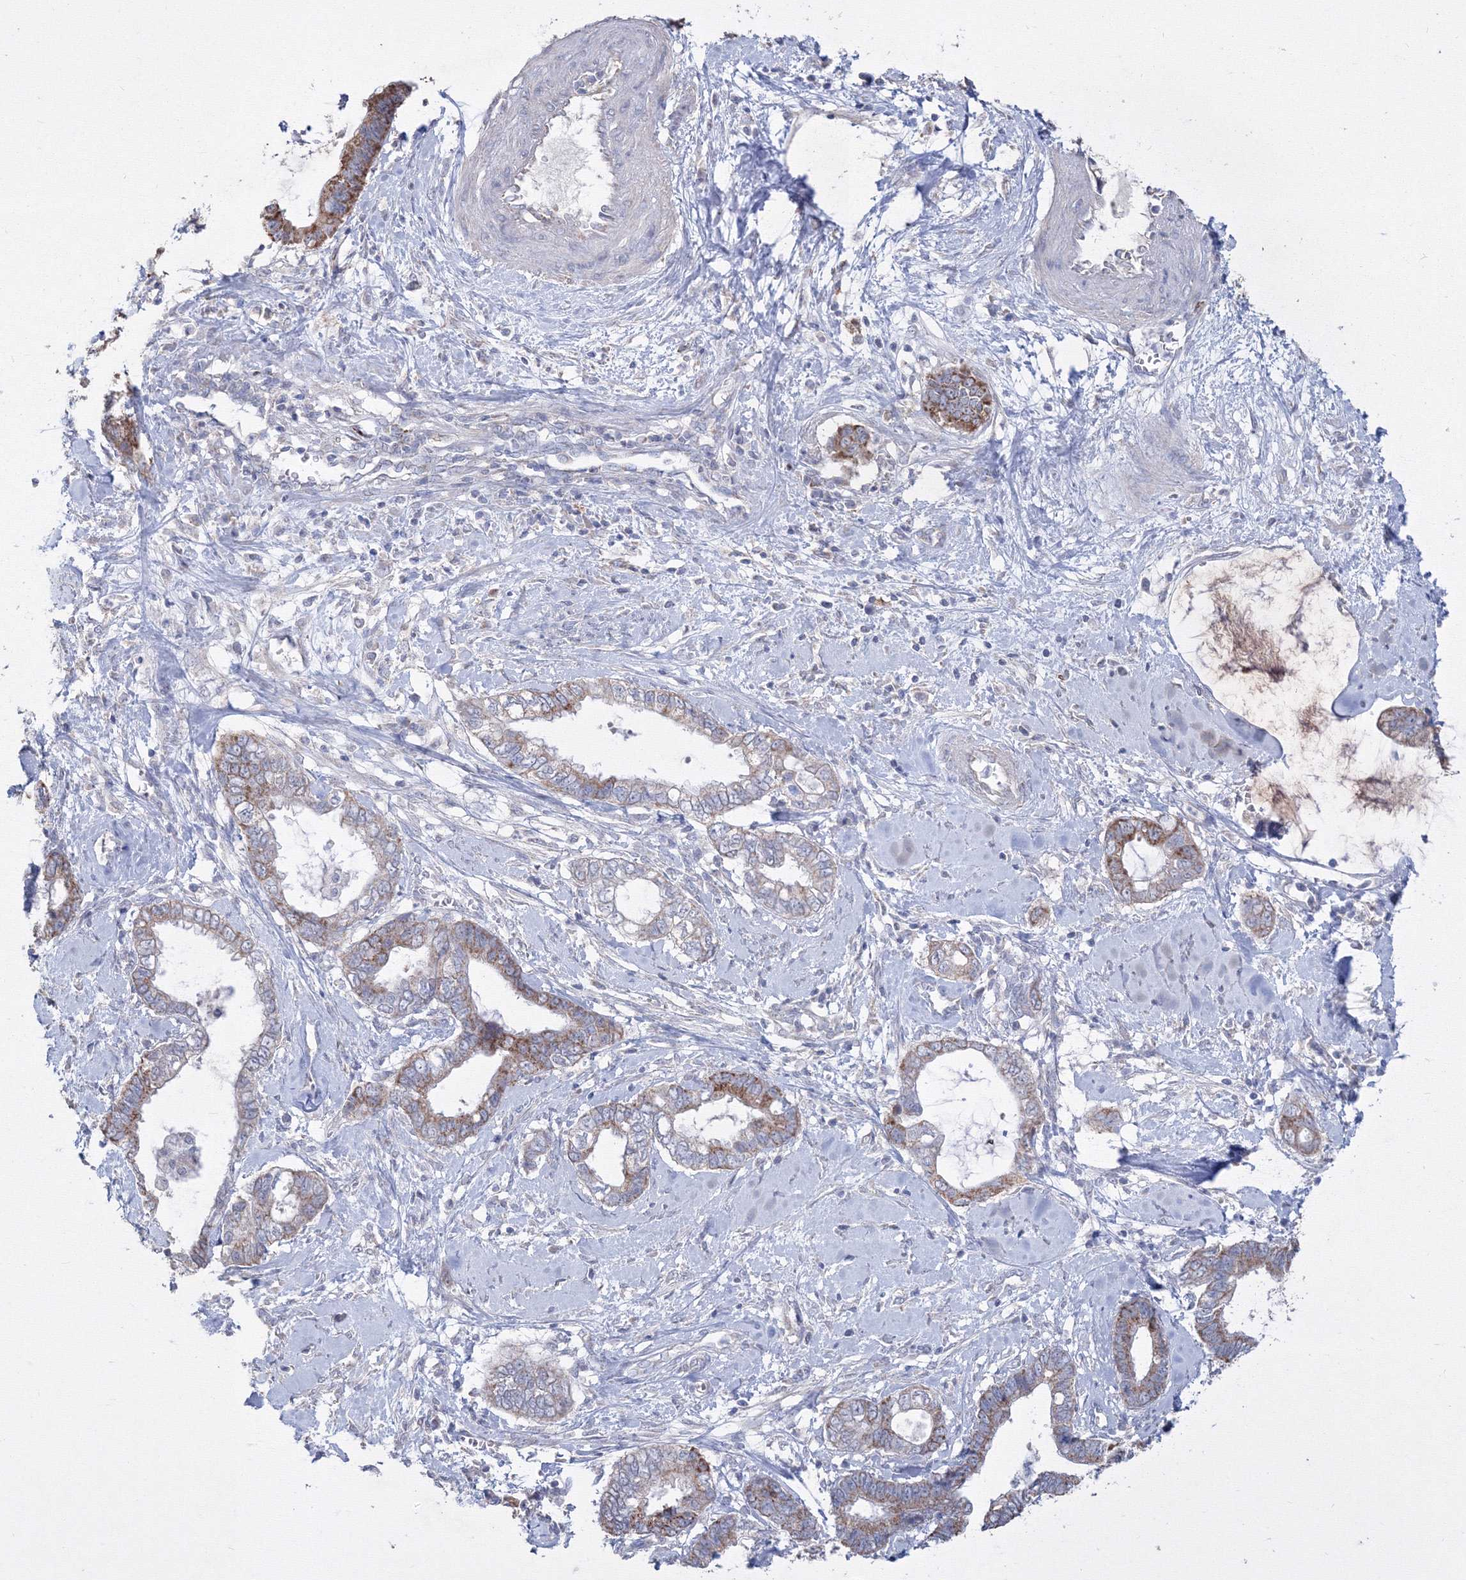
{"staining": {"intensity": "moderate", "quantity": ">75%", "location": "cytoplasmic/membranous"}, "tissue": "cervical cancer", "cell_type": "Tumor cells", "image_type": "cancer", "snomed": [{"axis": "morphology", "description": "Adenocarcinoma, NOS"}, {"axis": "topography", "description": "Cervix"}], "caption": "Immunohistochemistry histopathology image of human cervical cancer (adenocarcinoma) stained for a protein (brown), which exhibits medium levels of moderate cytoplasmic/membranous positivity in approximately >75% of tumor cells.", "gene": "GRSF1", "patient": {"sex": "female", "age": 44}}